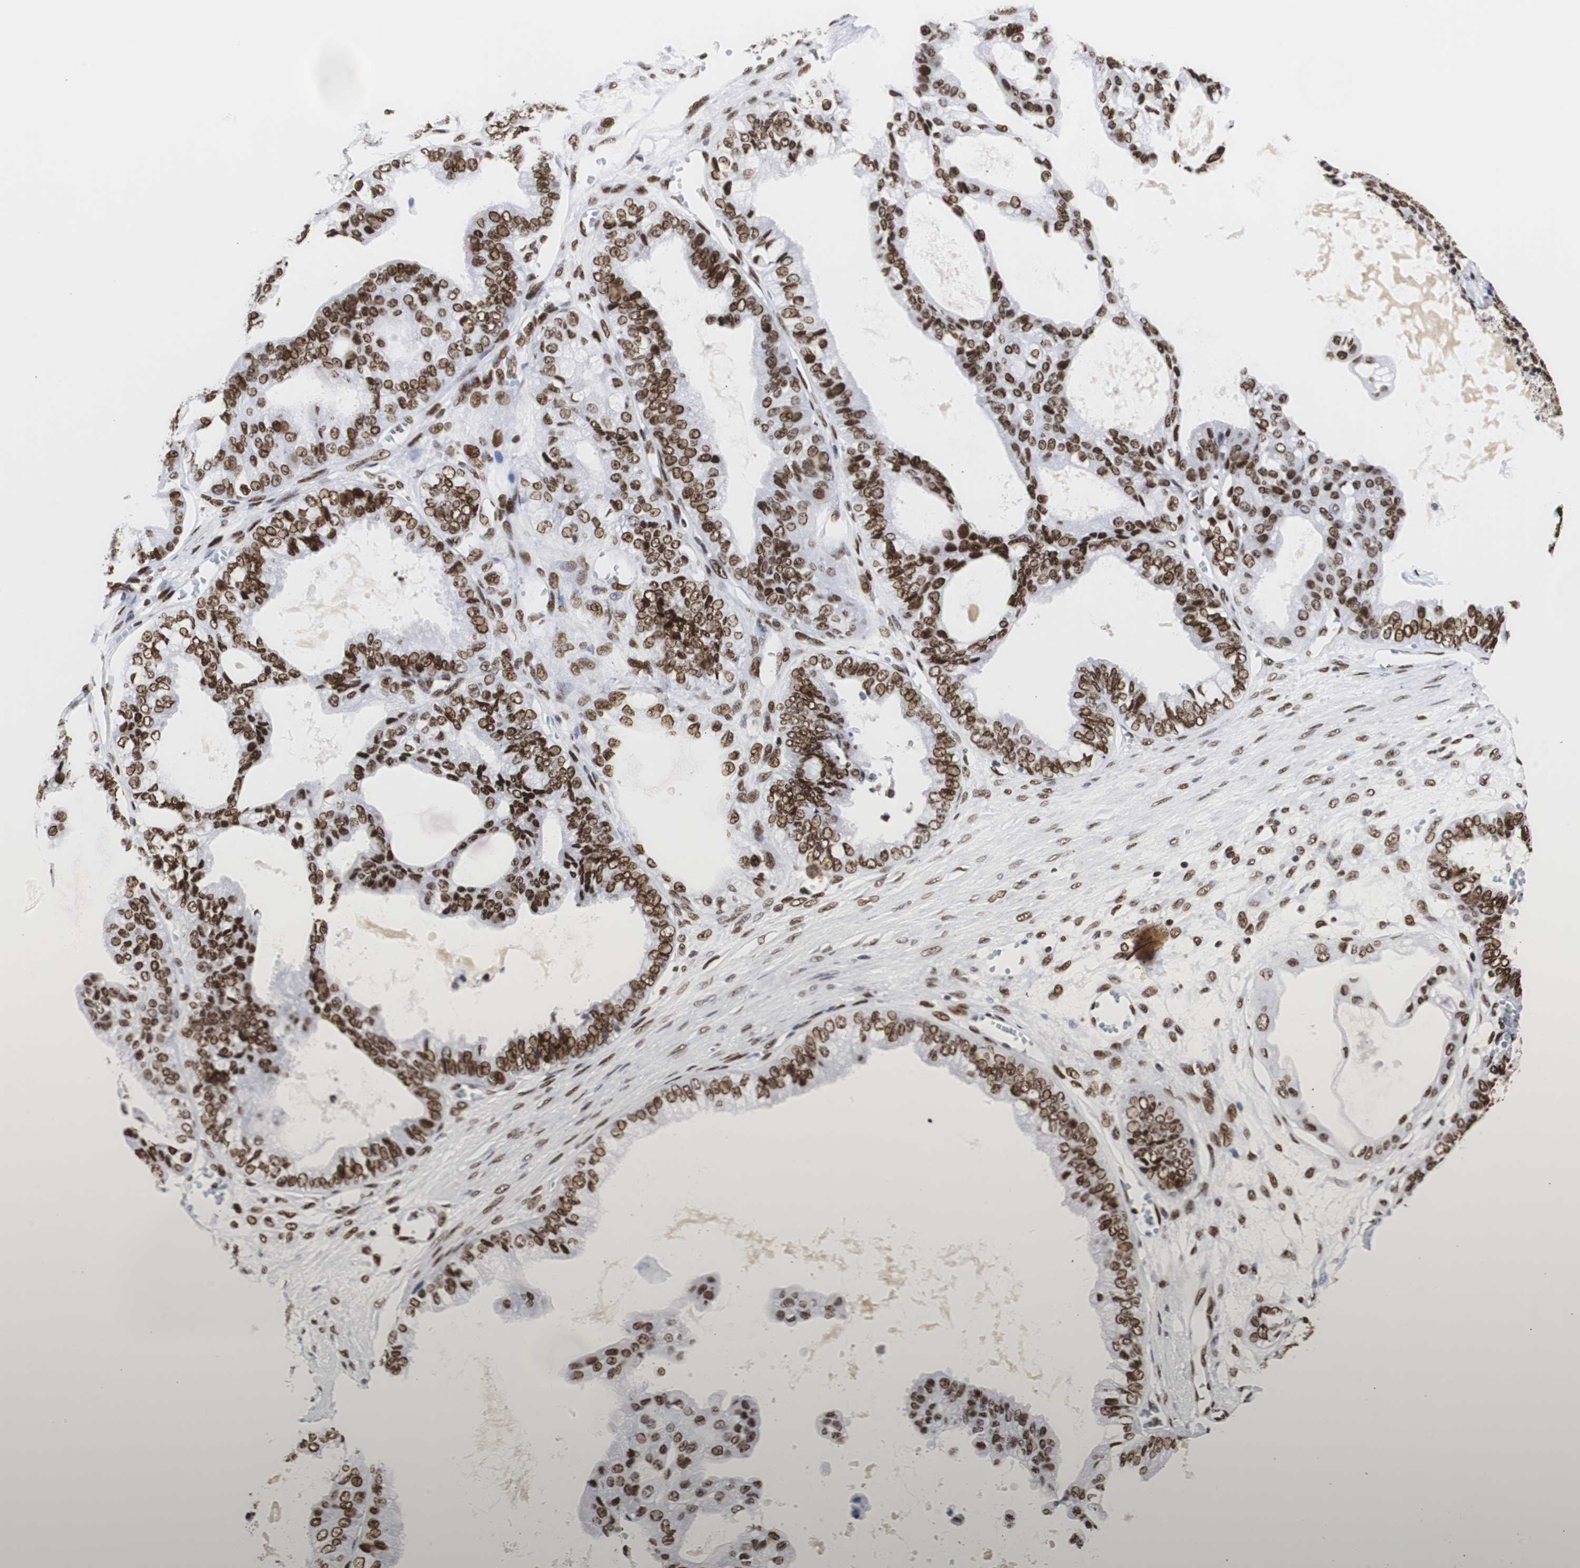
{"staining": {"intensity": "strong", "quantity": ">75%", "location": "nuclear"}, "tissue": "ovarian cancer", "cell_type": "Tumor cells", "image_type": "cancer", "snomed": [{"axis": "morphology", "description": "Carcinoma, NOS"}, {"axis": "morphology", "description": "Carcinoma, endometroid"}, {"axis": "topography", "description": "Ovary"}], "caption": "Strong nuclear positivity is present in about >75% of tumor cells in carcinoma (ovarian).", "gene": "HNRNPH2", "patient": {"sex": "female", "age": 50}}